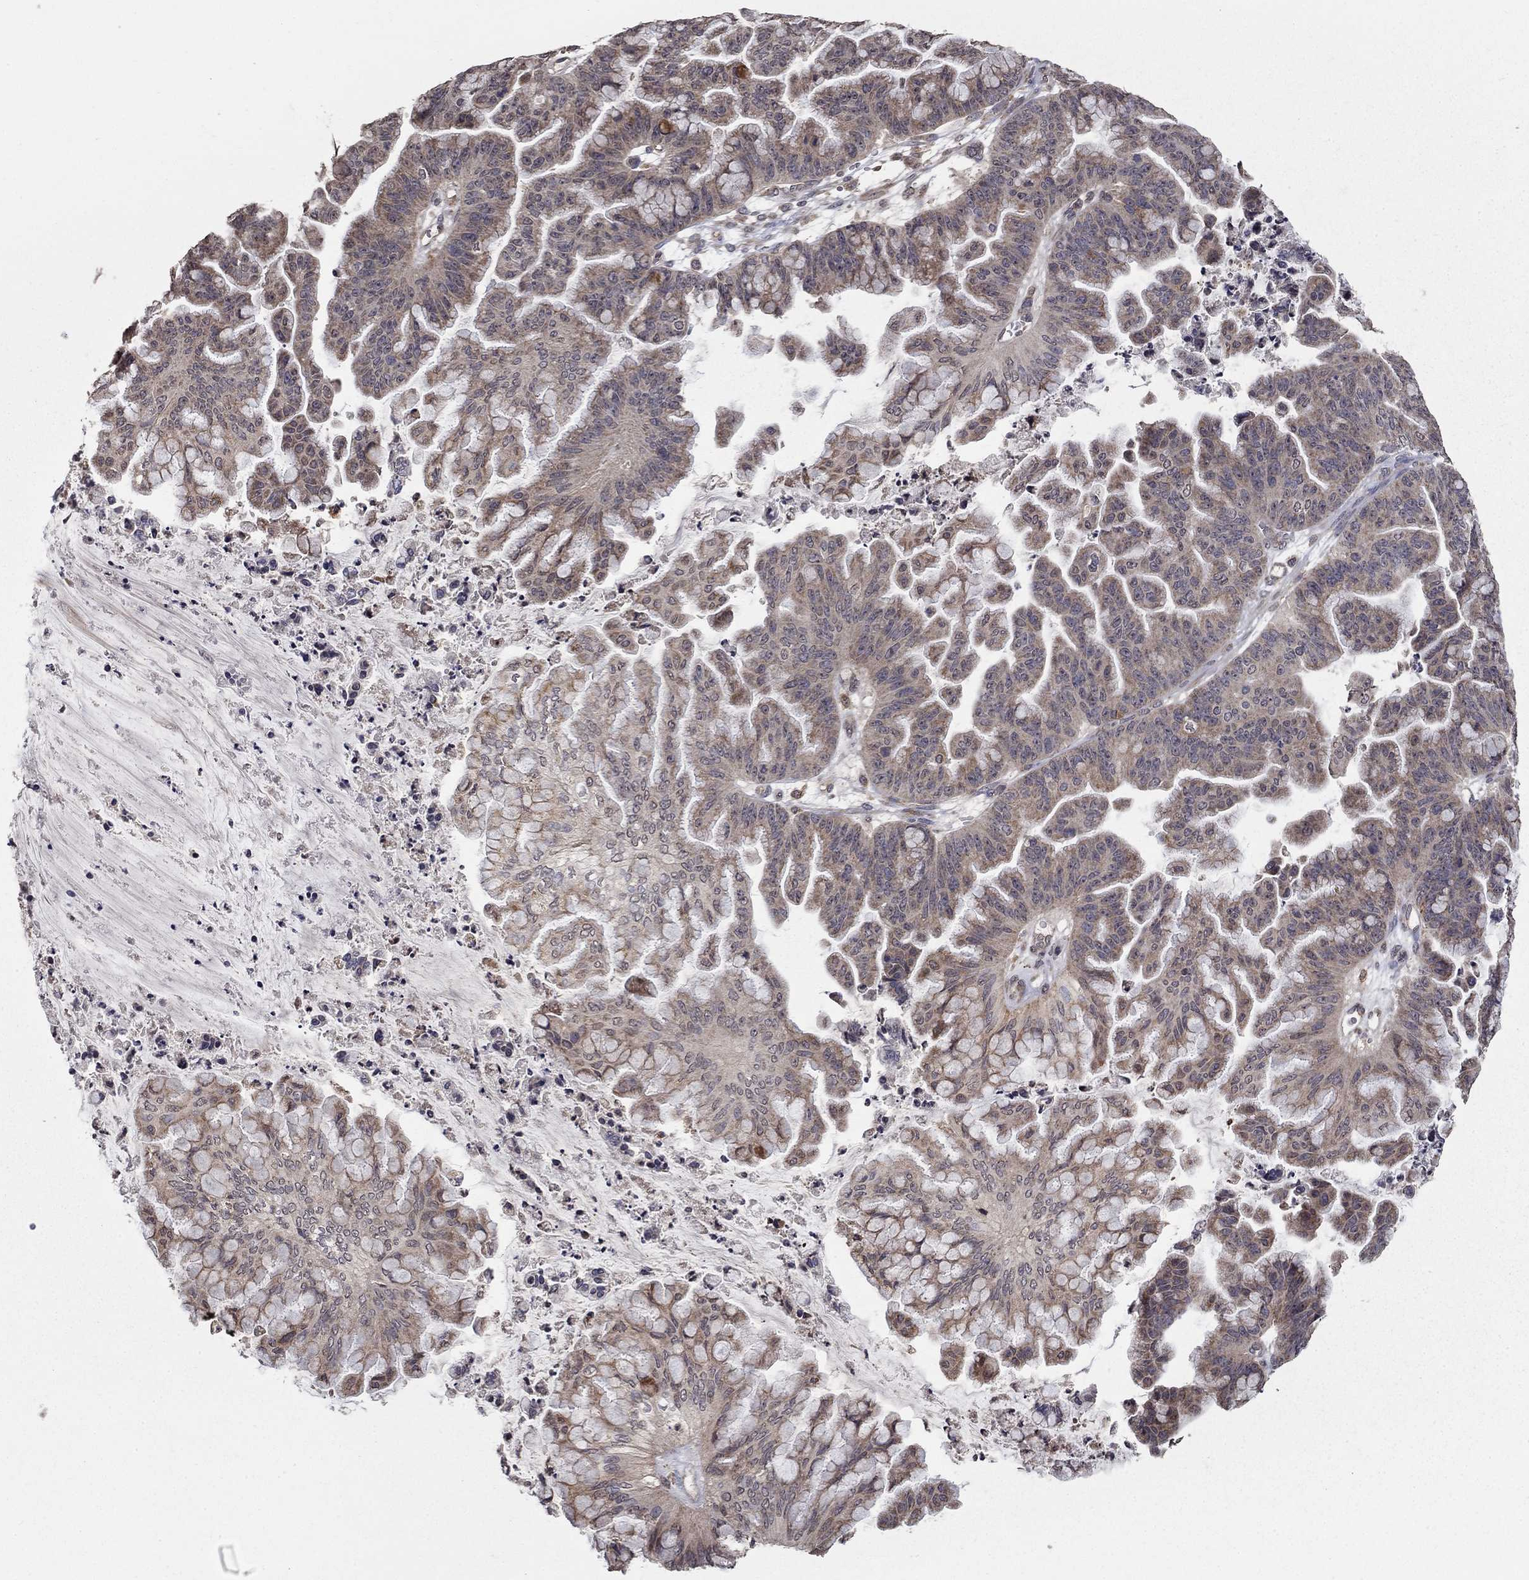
{"staining": {"intensity": "weak", "quantity": "25%-75%", "location": "cytoplasmic/membranous"}, "tissue": "ovarian cancer", "cell_type": "Tumor cells", "image_type": "cancer", "snomed": [{"axis": "morphology", "description": "Cystadenocarcinoma, mucinous, NOS"}, {"axis": "topography", "description": "Ovary"}], "caption": "Immunohistochemical staining of human ovarian mucinous cystadenocarcinoma reveals weak cytoplasmic/membranous protein positivity in about 25%-75% of tumor cells.", "gene": "SLC2A13", "patient": {"sex": "female", "age": 67}}